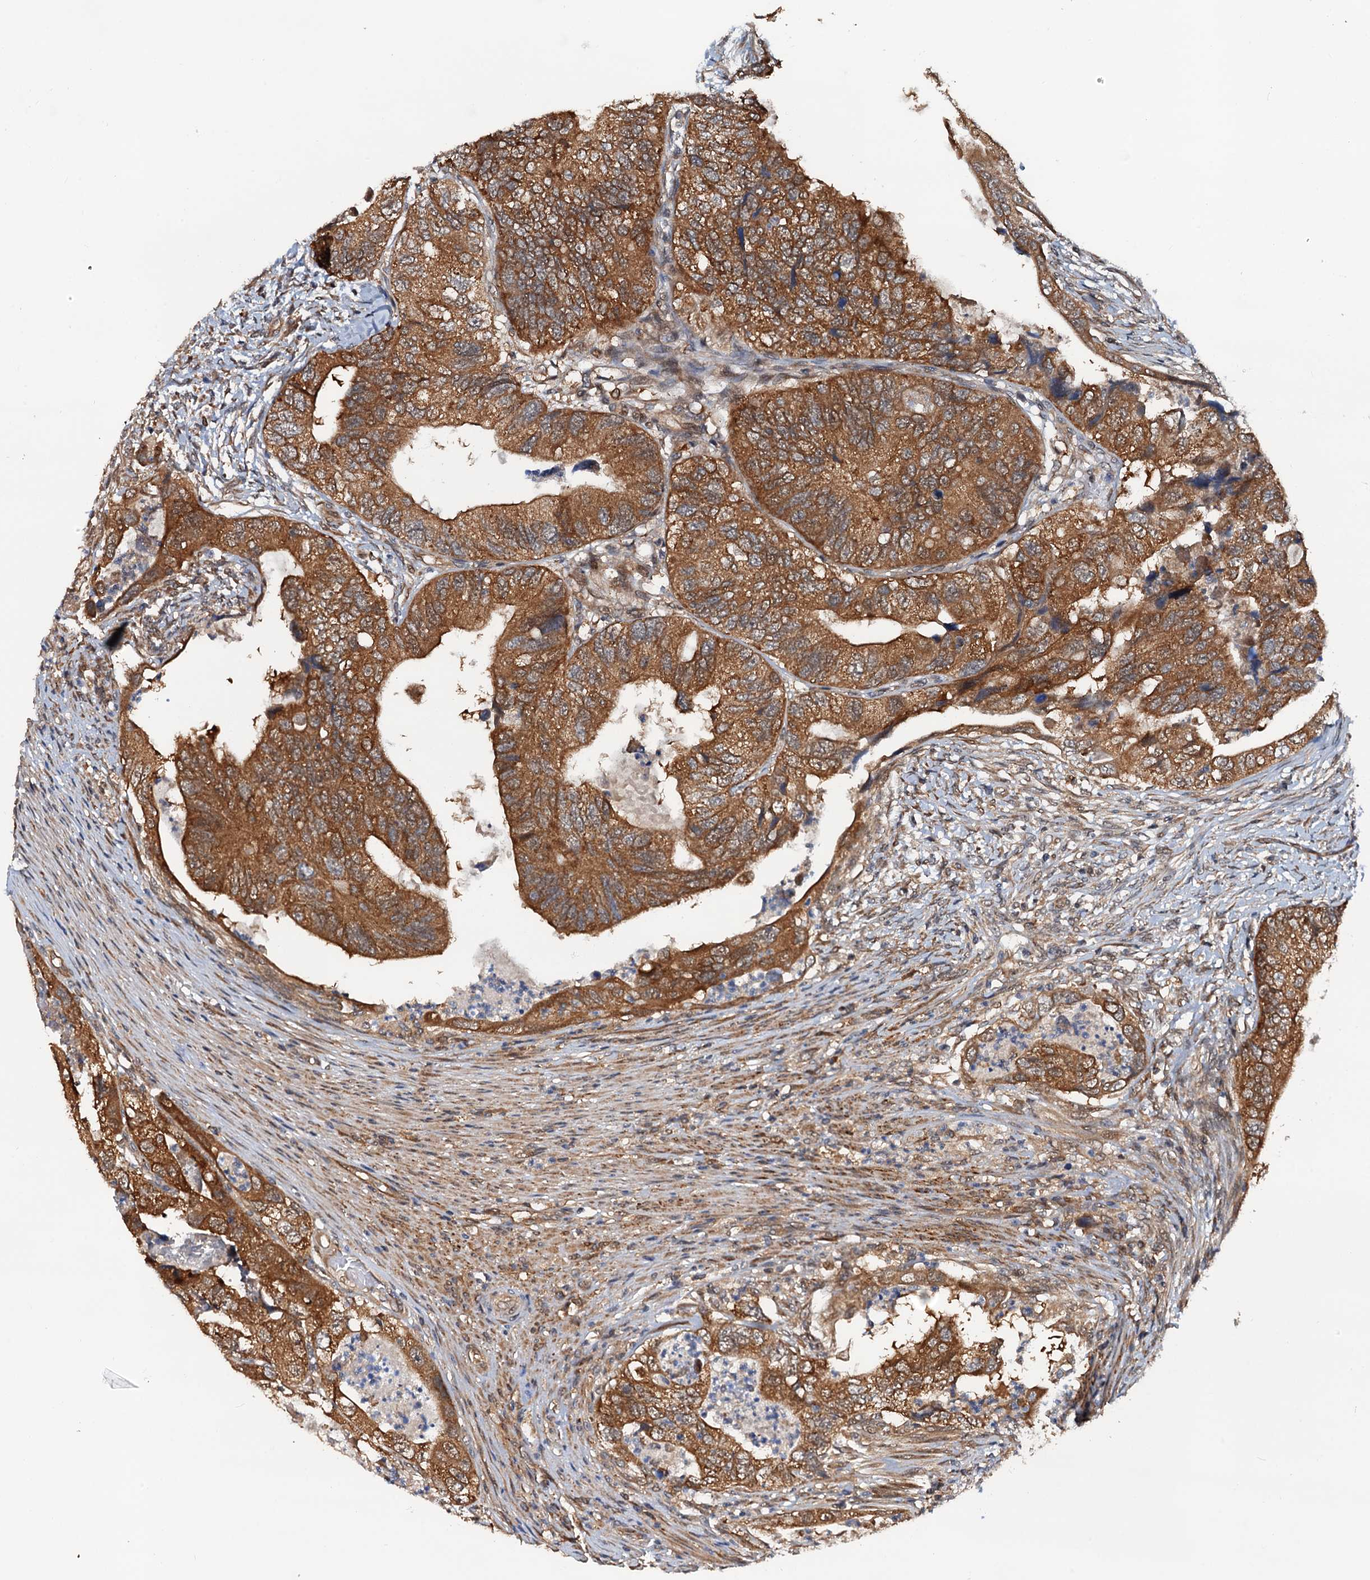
{"staining": {"intensity": "strong", "quantity": ">75%", "location": "cytoplasmic/membranous"}, "tissue": "colorectal cancer", "cell_type": "Tumor cells", "image_type": "cancer", "snomed": [{"axis": "morphology", "description": "Adenocarcinoma, NOS"}, {"axis": "topography", "description": "Rectum"}], "caption": "There is high levels of strong cytoplasmic/membranous expression in tumor cells of colorectal cancer (adenocarcinoma), as demonstrated by immunohistochemical staining (brown color).", "gene": "AAGAB", "patient": {"sex": "male", "age": 63}}